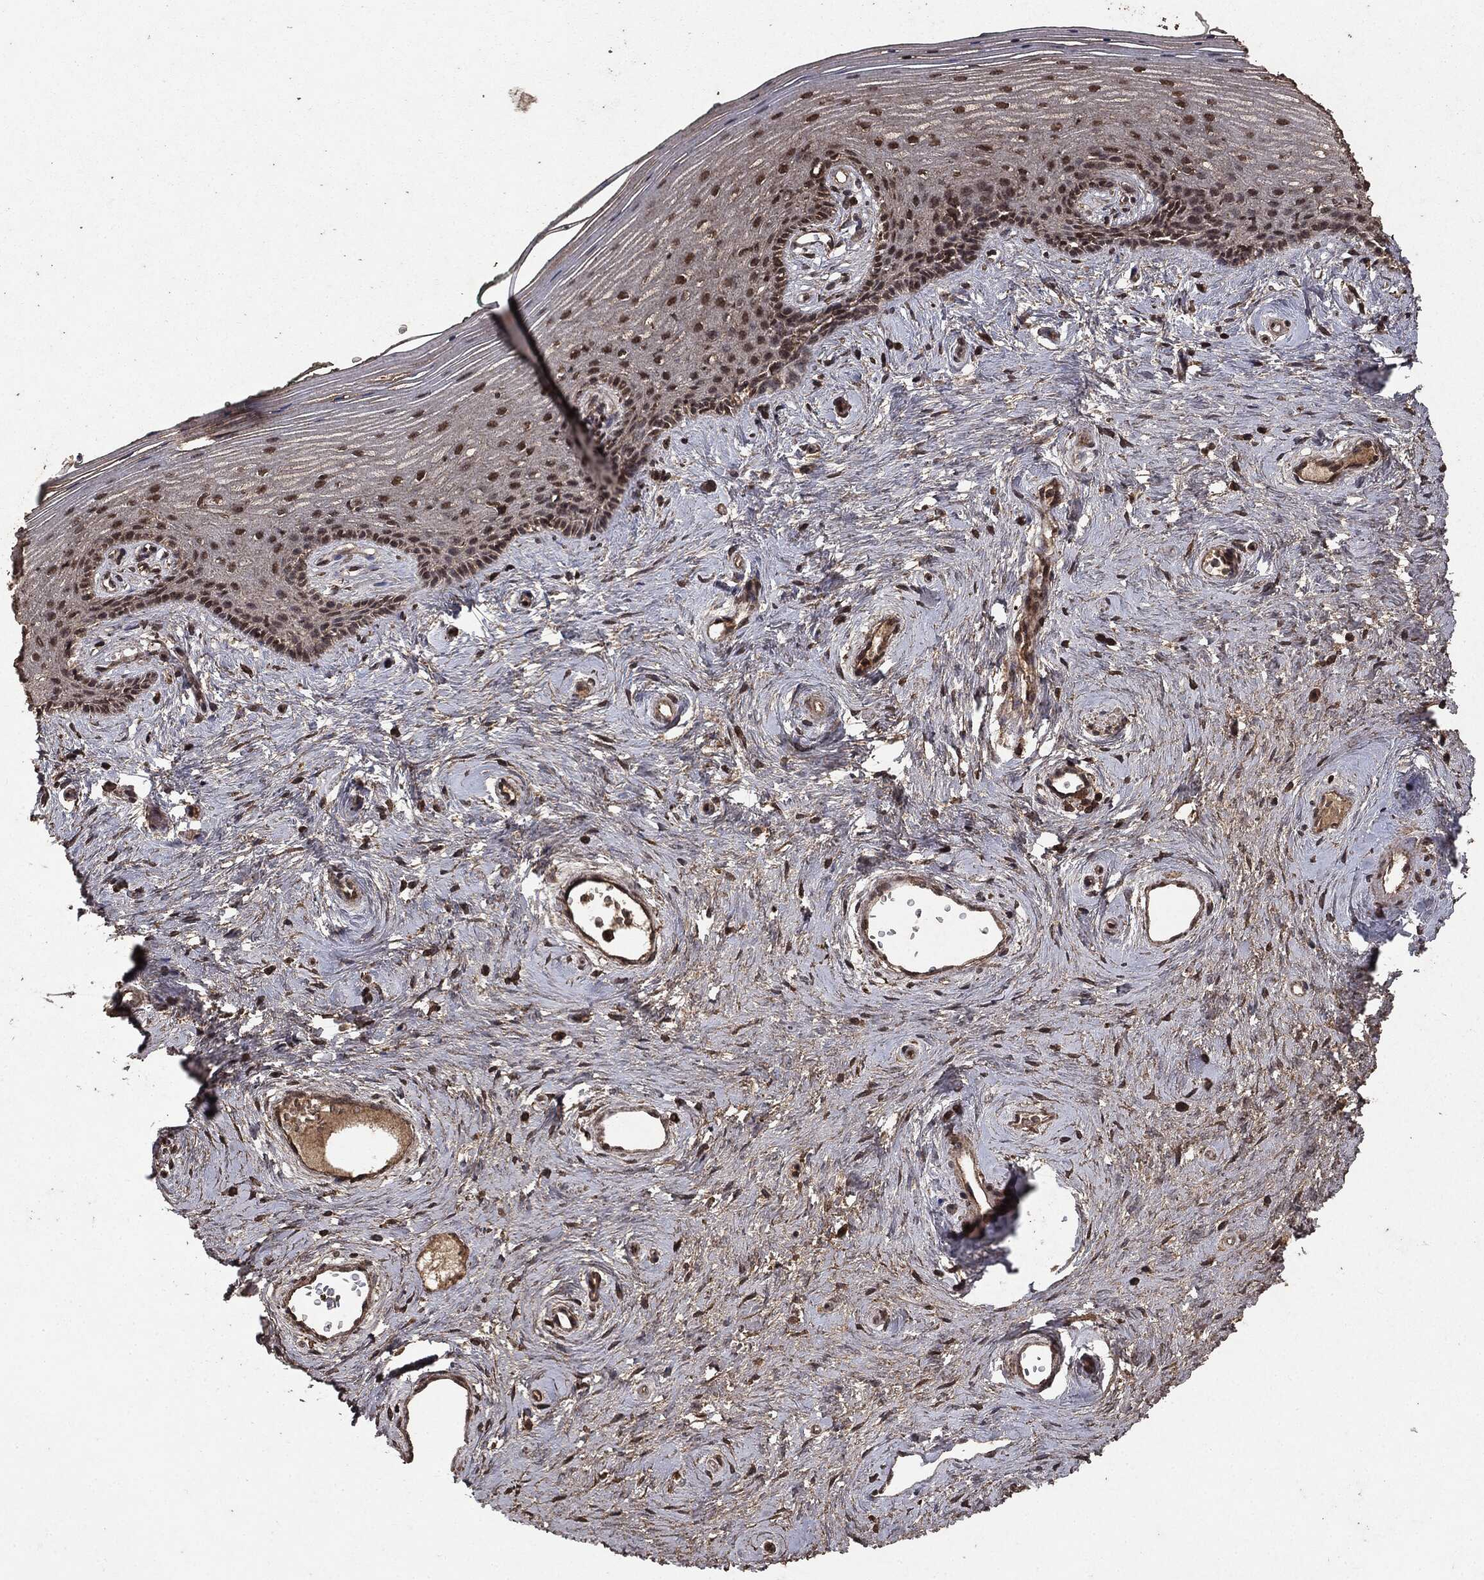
{"staining": {"intensity": "strong", "quantity": "<25%", "location": "cytoplasmic/membranous,nuclear"}, "tissue": "vagina", "cell_type": "Squamous epithelial cells", "image_type": "normal", "snomed": [{"axis": "morphology", "description": "Normal tissue, NOS"}, {"axis": "topography", "description": "Vagina"}], "caption": "Squamous epithelial cells display strong cytoplasmic/membranous,nuclear positivity in approximately <25% of cells in benign vagina. The protein of interest is stained brown, and the nuclei are stained in blue (DAB IHC with brightfield microscopy, high magnification).", "gene": "NME1", "patient": {"sex": "female", "age": 45}}